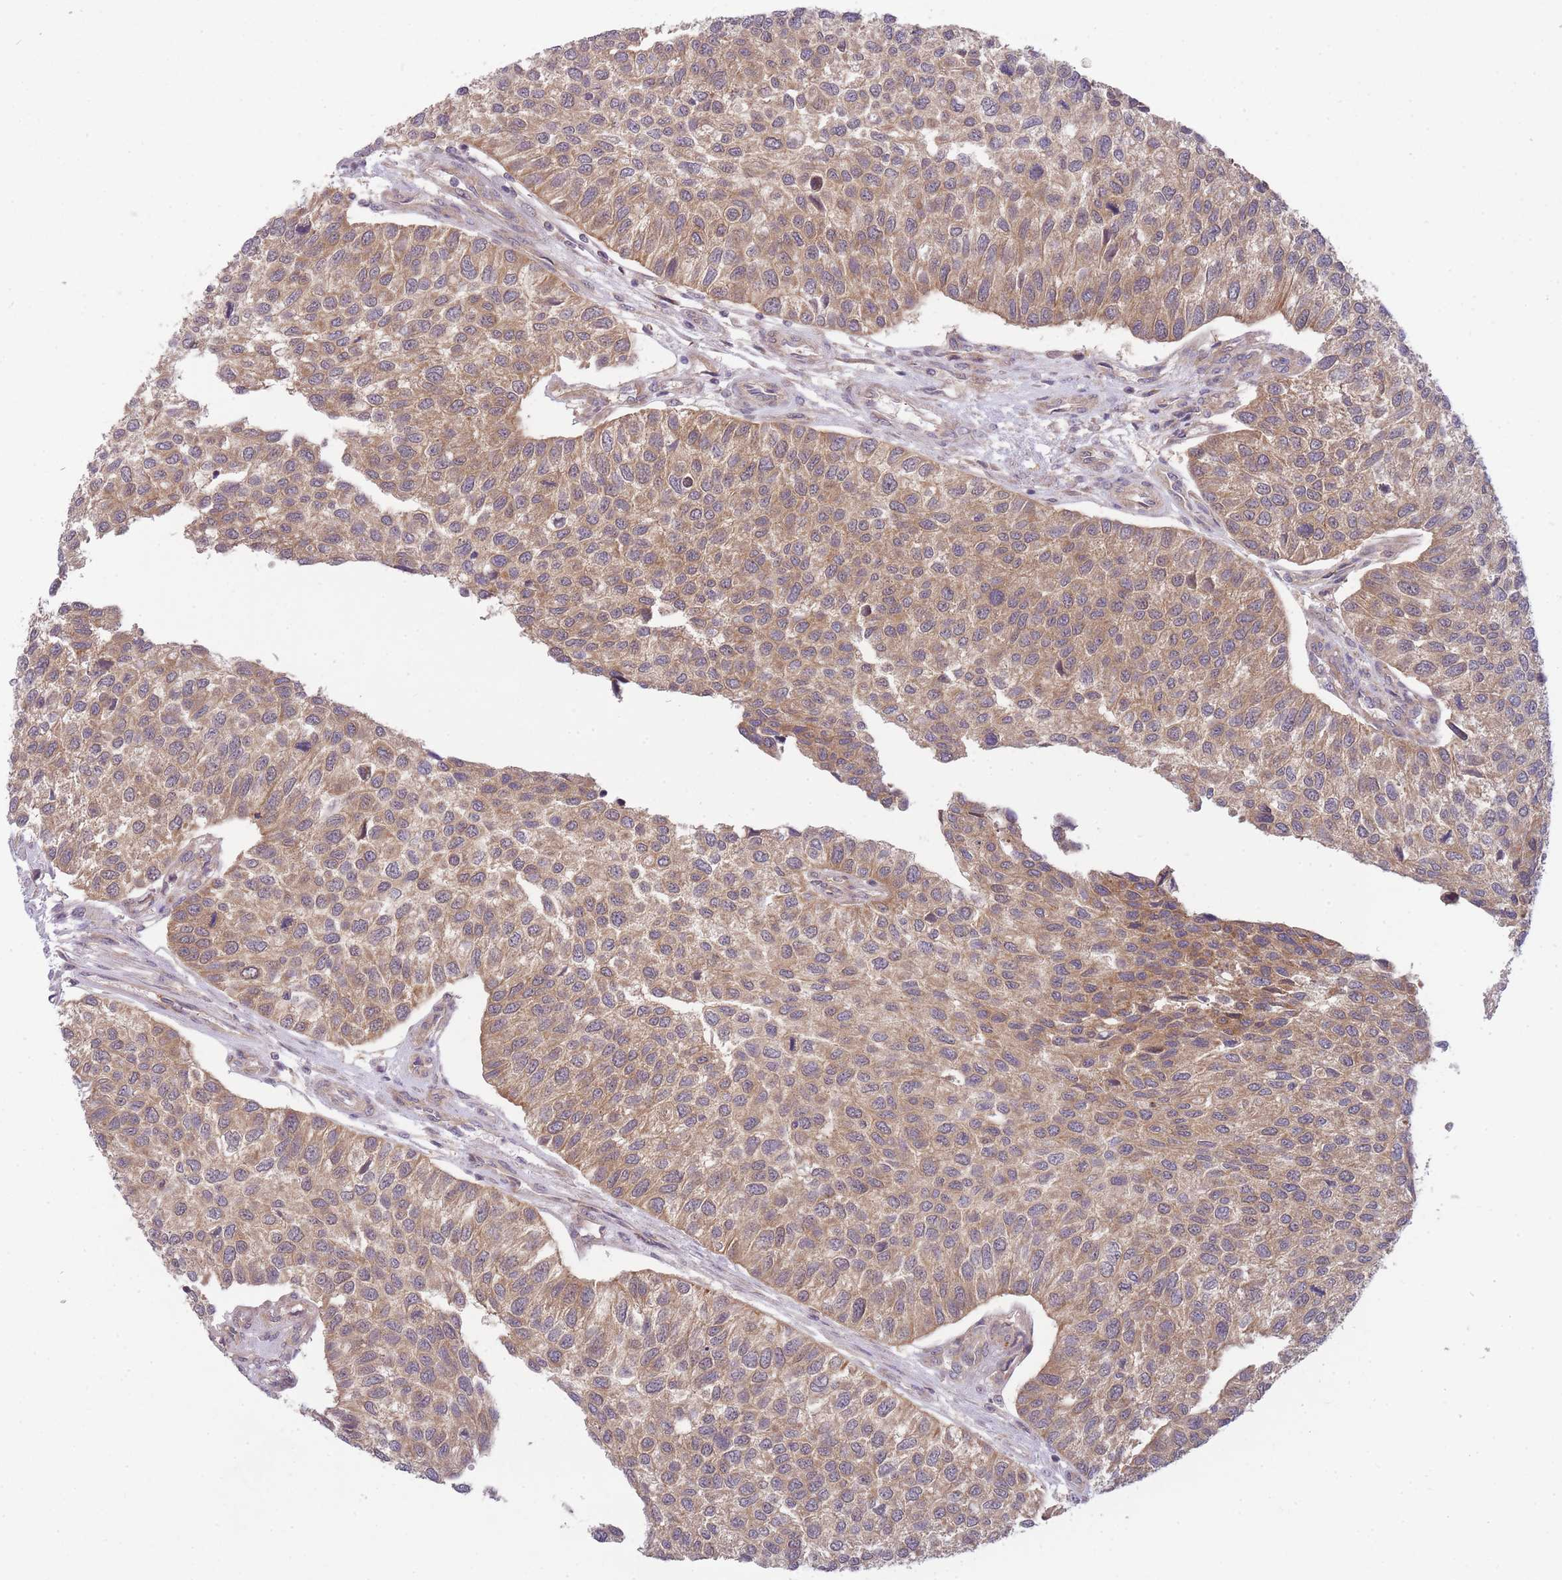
{"staining": {"intensity": "weak", "quantity": ">75%", "location": "cytoplasmic/membranous"}, "tissue": "urothelial cancer", "cell_type": "Tumor cells", "image_type": "cancer", "snomed": [{"axis": "morphology", "description": "Urothelial carcinoma, NOS"}, {"axis": "topography", "description": "Urinary bladder"}], "caption": "This histopathology image demonstrates urothelial cancer stained with immunohistochemistry (IHC) to label a protein in brown. The cytoplasmic/membranous of tumor cells show weak positivity for the protein. Nuclei are counter-stained blue.", "gene": "PFDN6", "patient": {"sex": "male", "age": 55}}